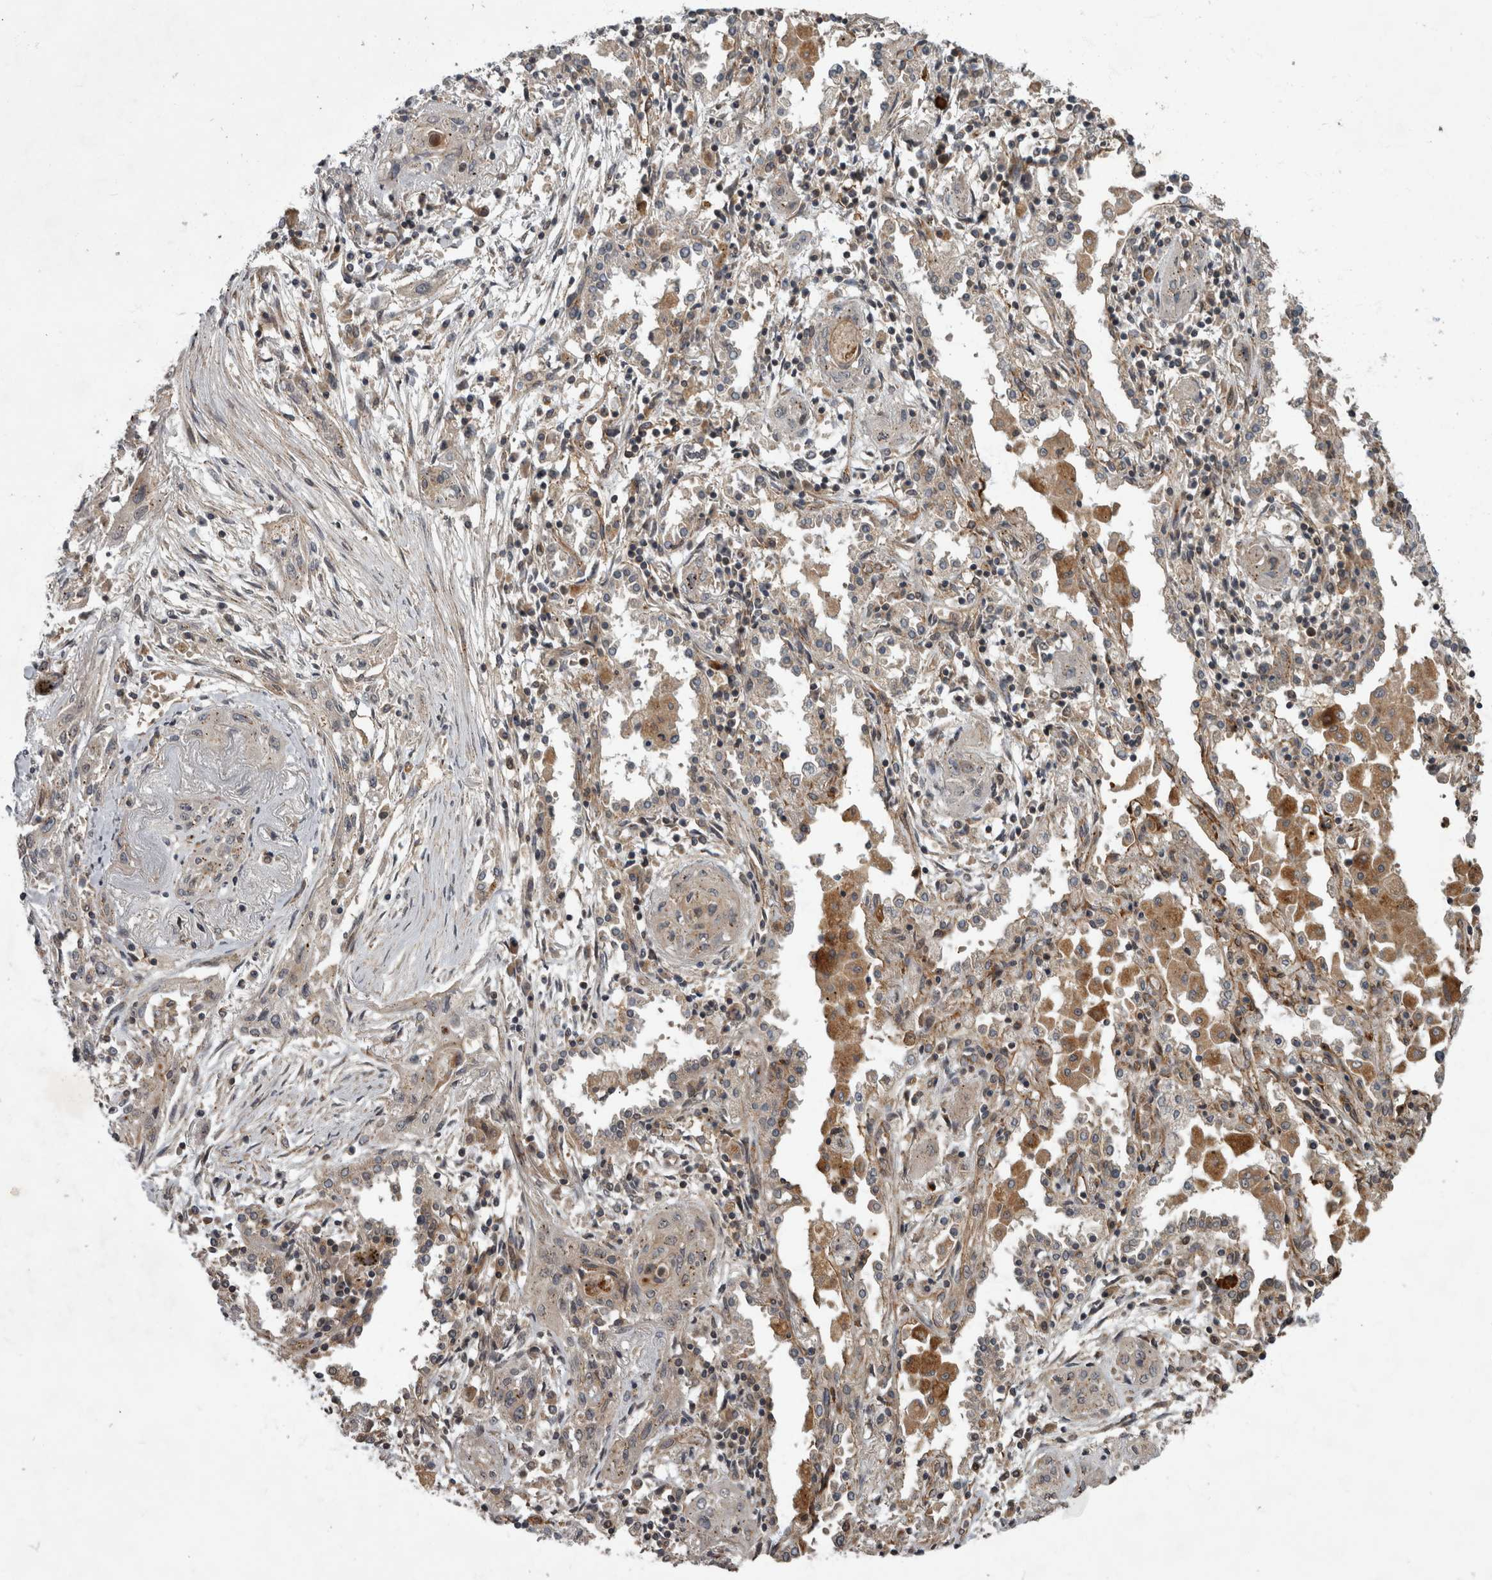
{"staining": {"intensity": "weak", "quantity": "<25%", "location": "cytoplasmic/membranous"}, "tissue": "lung cancer", "cell_type": "Tumor cells", "image_type": "cancer", "snomed": [{"axis": "morphology", "description": "Squamous cell carcinoma, NOS"}, {"axis": "topography", "description": "Lung"}], "caption": "Immunohistochemistry of squamous cell carcinoma (lung) shows no staining in tumor cells. (Immunohistochemistry (ihc), brightfield microscopy, high magnification).", "gene": "VEGFD", "patient": {"sex": "female", "age": 47}}